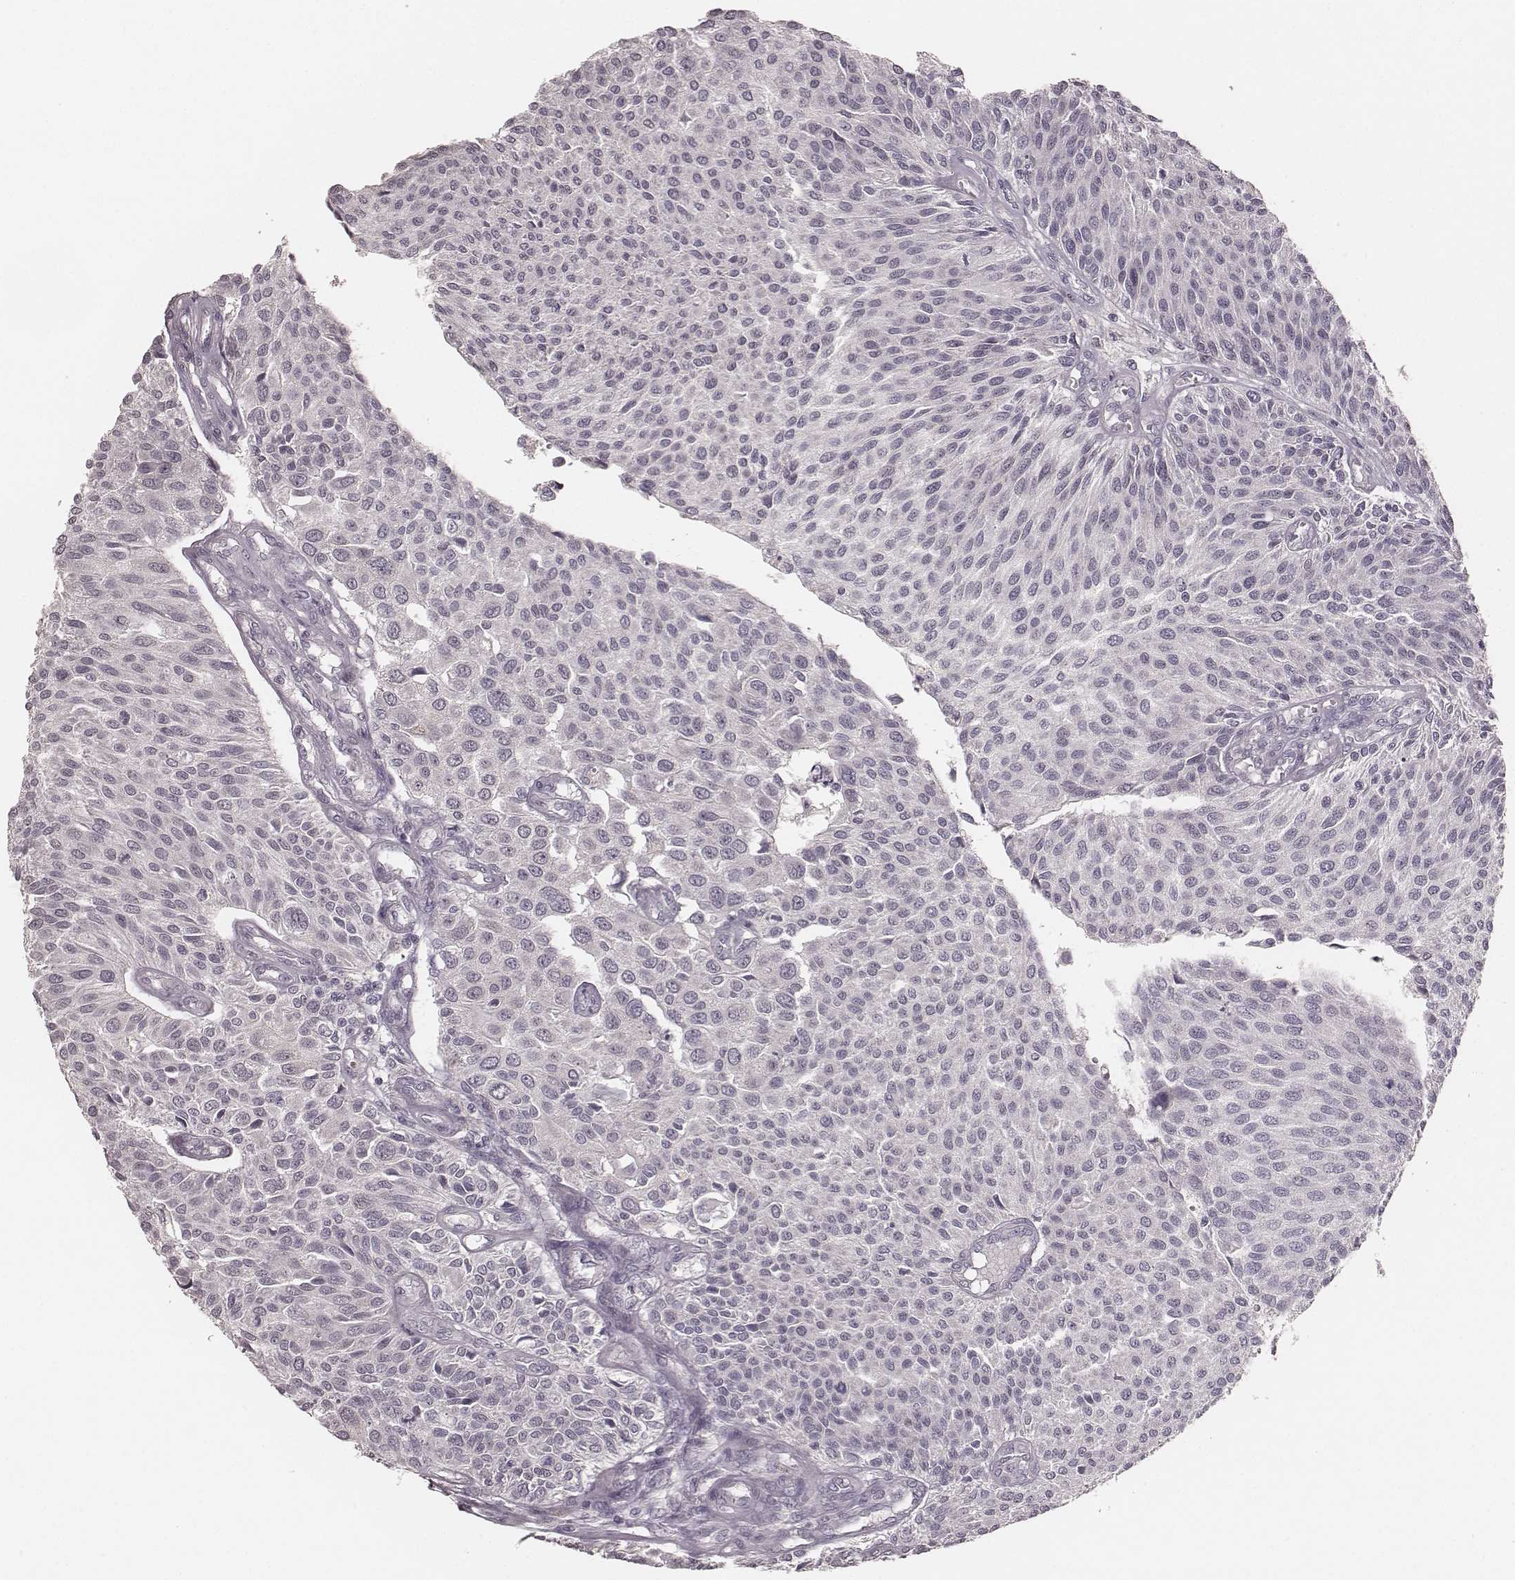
{"staining": {"intensity": "negative", "quantity": "none", "location": "none"}, "tissue": "urothelial cancer", "cell_type": "Tumor cells", "image_type": "cancer", "snomed": [{"axis": "morphology", "description": "Urothelial carcinoma, NOS"}, {"axis": "topography", "description": "Urinary bladder"}], "caption": "High magnification brightfield microscopy of transitional cell carcinoma stained with DAB (3,3'-diaminobenzidine) (brown) and counterstained with hematoxylin (blue): tumor cells show no significant positivity.", "gene": "LY6K", "patient": {"sex": "male", "age": 55}}